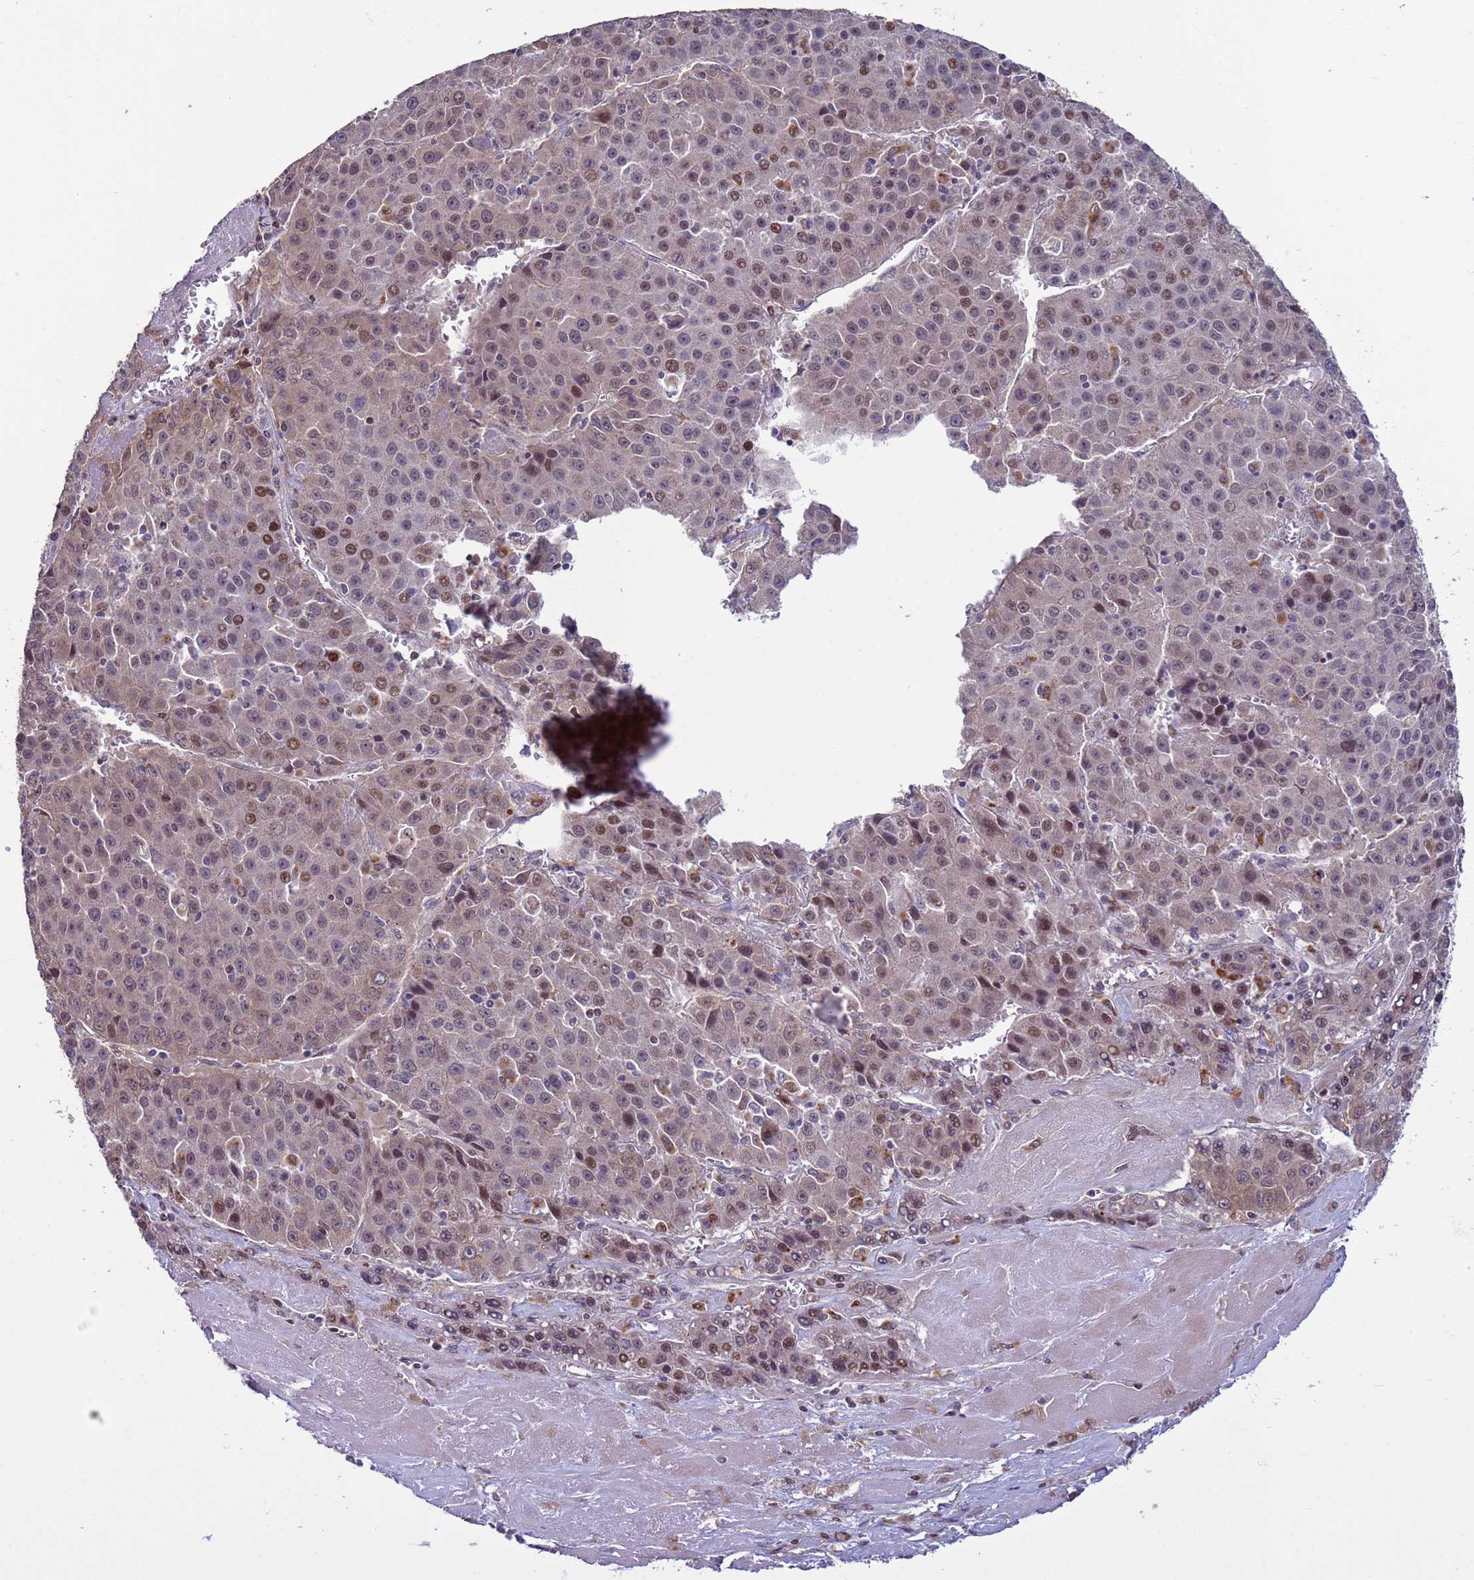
{"staining": {"intensity": "moderate", "quantity": "25%-75%", "location": "nuclear"}, "tissue": "liver cancer", "cell_type": "Tumor cells", "image_type": "cancer", "snomed": [{"axis": "morphology", "description": "Carcinoma, Hepatocellular, NOS"}, {"axis": "topography", "description": "Liver"}], "caption": "Liver cancer tissue exhibits moderate nuclear positivity in about 25%-75% of tumor cells", "gene": "HGH1", "patient": {"sex": "female", "age": 53}}